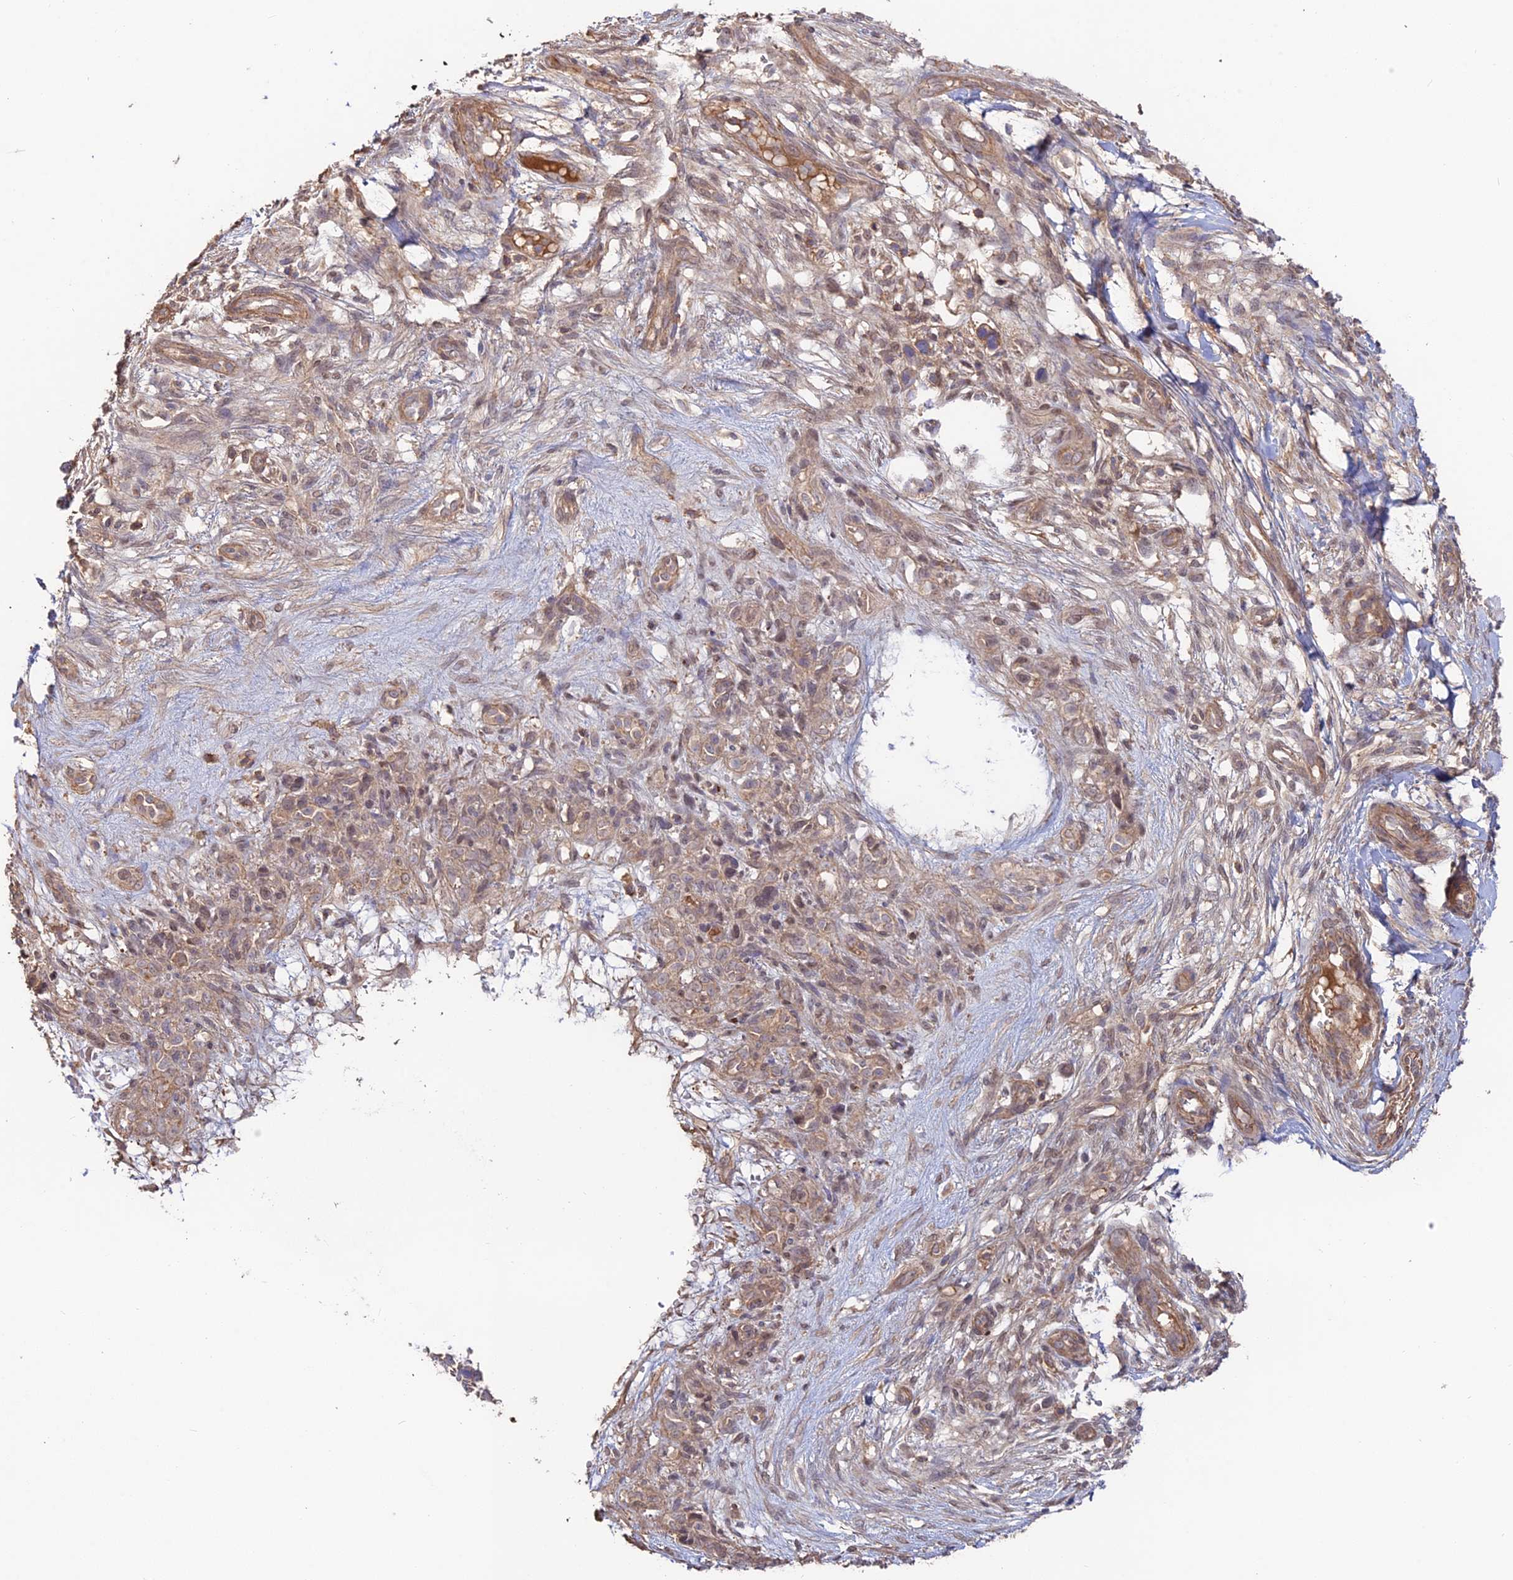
{"staining": {"intensity": "weak", "quantity": ">75%", "location": "cytoplasmic/membranous"}, "tissue": "skin cancer", "cell_type": "Tumor cells", "image_type": "cancer", "snomed": [{"axis": "morphology", "description": "Basal cell carcinoma"}, {"axis": "topography", "description": "Skin"}], "caption": "Skin basal cell carcinoma tissue shows weak cytoplasmic/membranous staining in approximately >75% of tumor cells (IHC, brightfield microscopy, high magnification).", "gene": "CLCF1", "patient": {"sex": "male", "age": 88}}